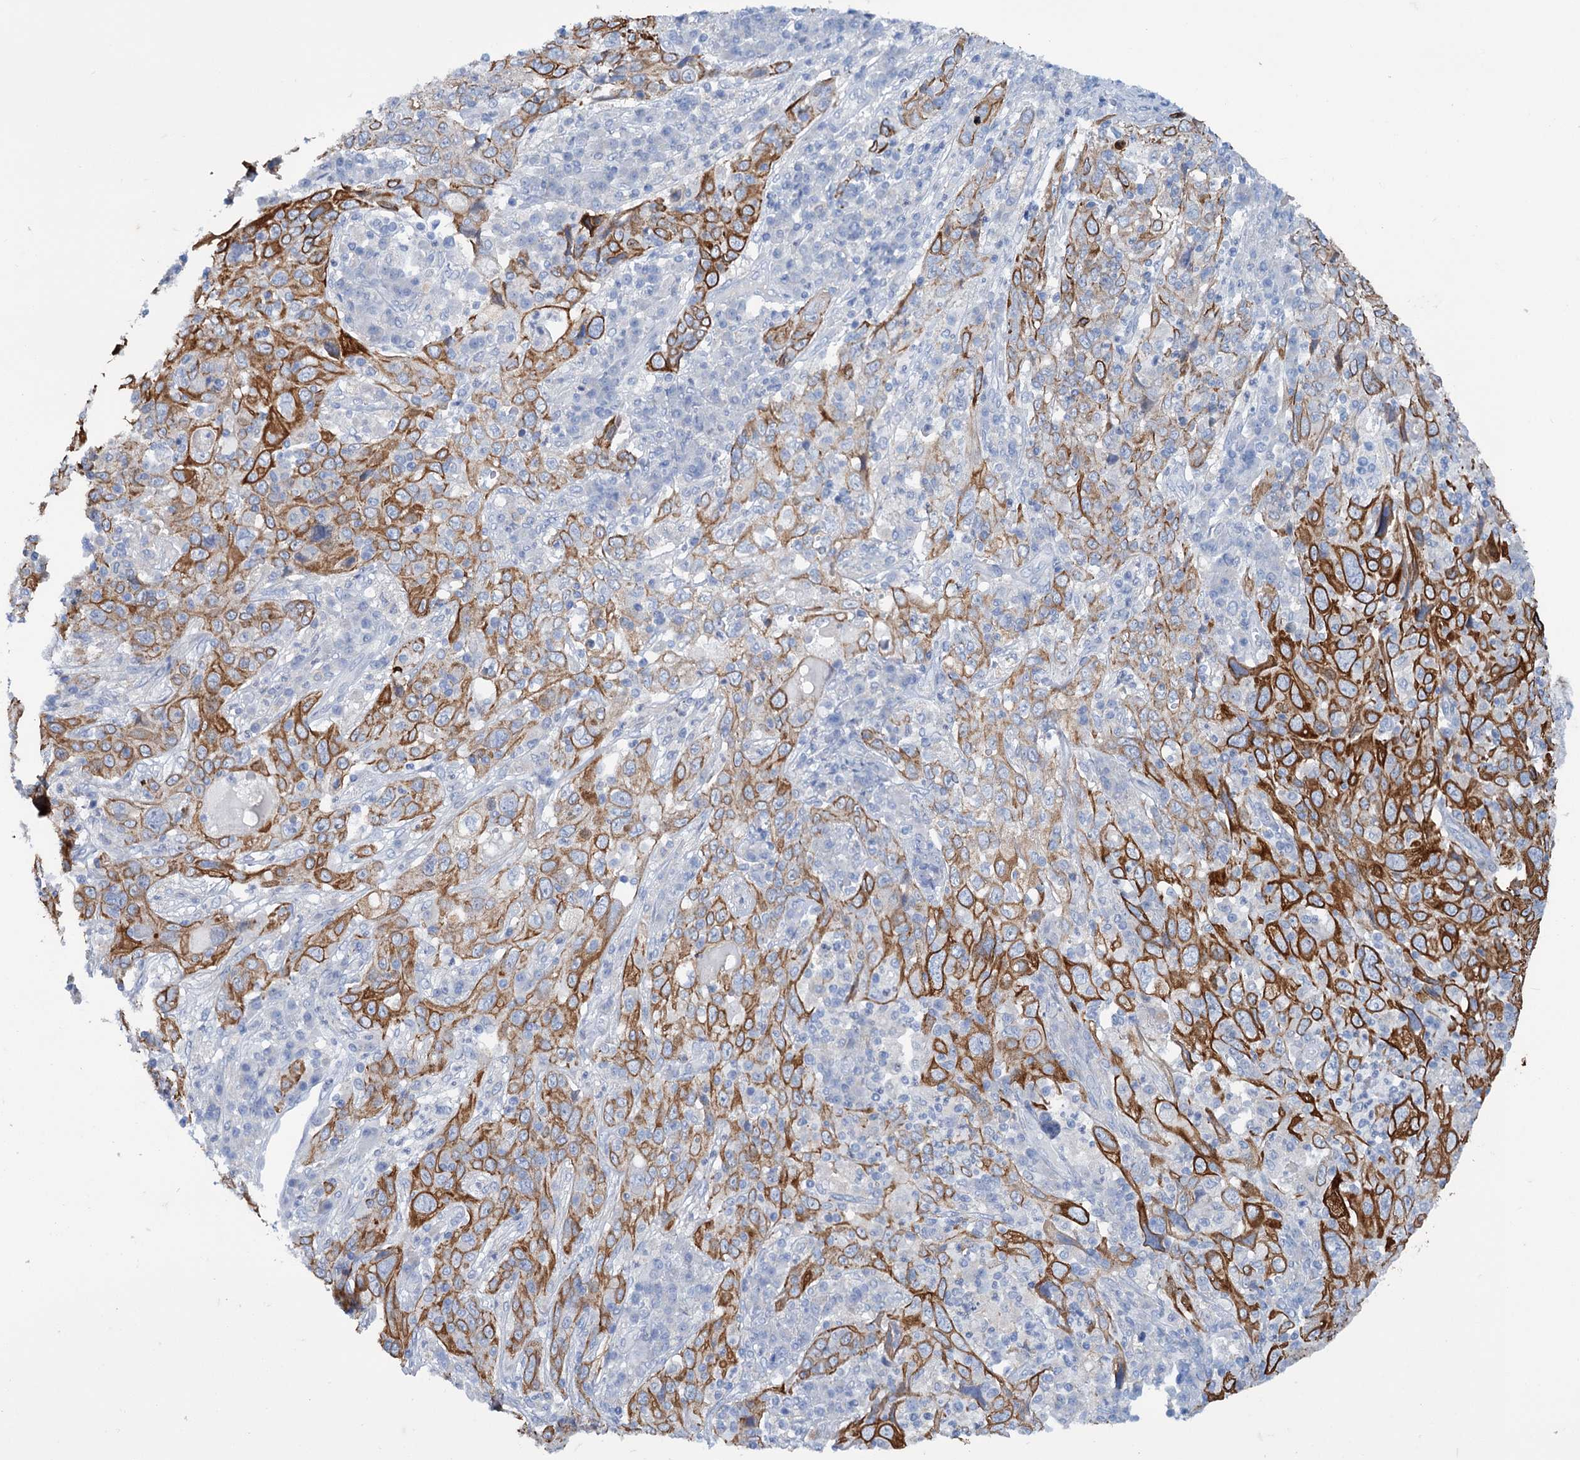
{"staining": {"intensity": "moderate", "quantity": ">75%", "location": "cytoplasmic/membranous"}, "tissue": "cervical cancer", "cell_type": "Tumor cells", "image_type": "cancer", "snomed": [{"axis": "morphology", "description": "Squamous cell carcinoma, NOS"}, {"axis": "topography", "description": "Cervix"}], "caption": "IHC of human squamous cell carcinoma (cervical) exhibits medium levels of moderate cytoplasmic/membranous expression in about >75% of tumor cells. IHC stains the protein in brown and the nuclei are stained blue.", "gene": "FAAP20", "patient": {"sex": "female", "age": 46}}